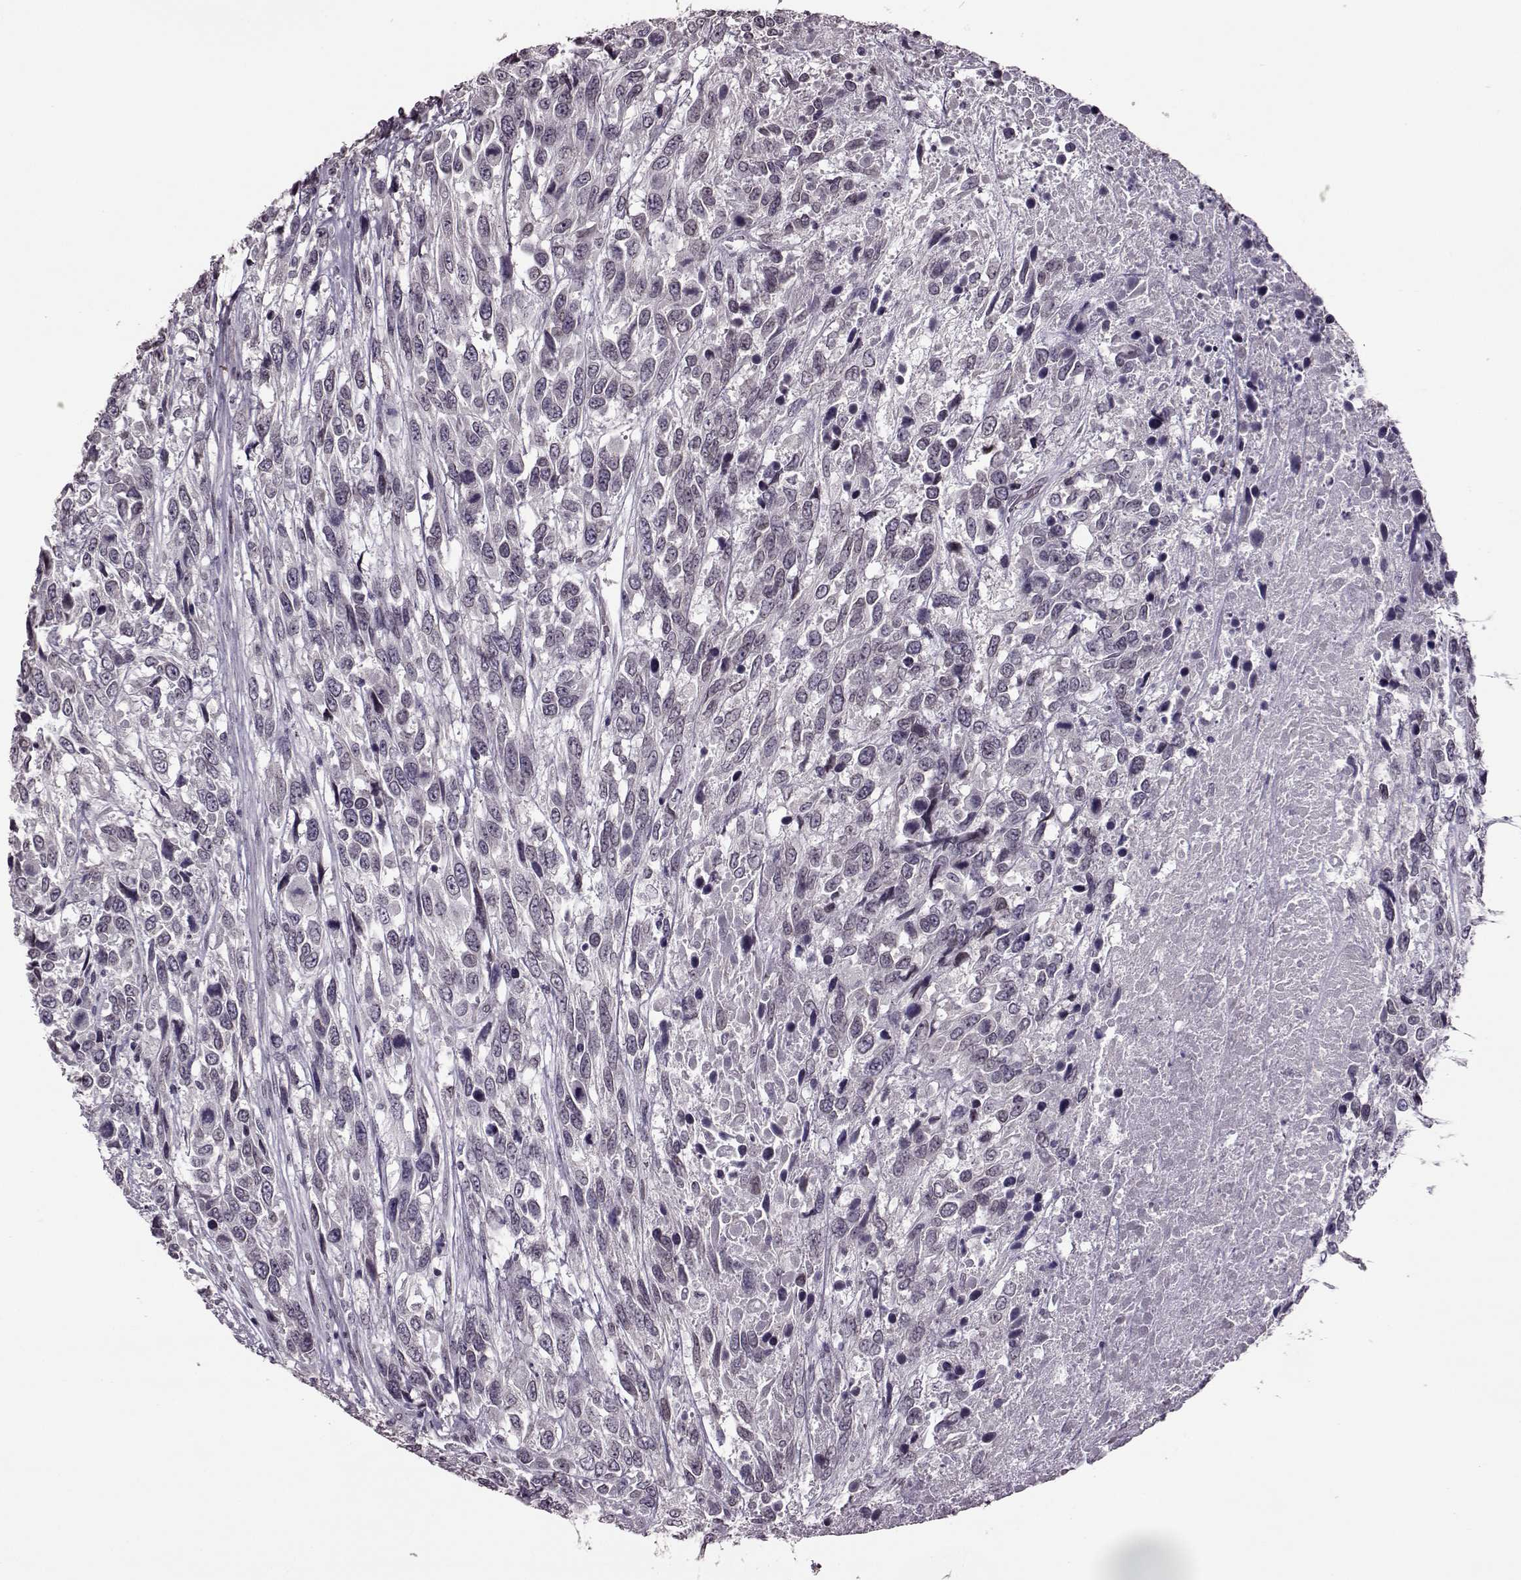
{"staining": {"intensity": "negative", "quantity": "none", "location": "none"}, "tissue": "urothelial cancer", "cell_type": "Tumor cells", "image_type": "cancer", "snomed": [{"axis": "morphology", "description": "Urothelial carcinoma, High grade"}, {"axis": "topography", "description": "Urinary bladder"}], "caption": "Photomicrograph shows no protein staining in tumor cells of high-grade urothelial carcinoma tissue.", "gene": "STX1B", "patient": {"sex": "female", "age": 70}}